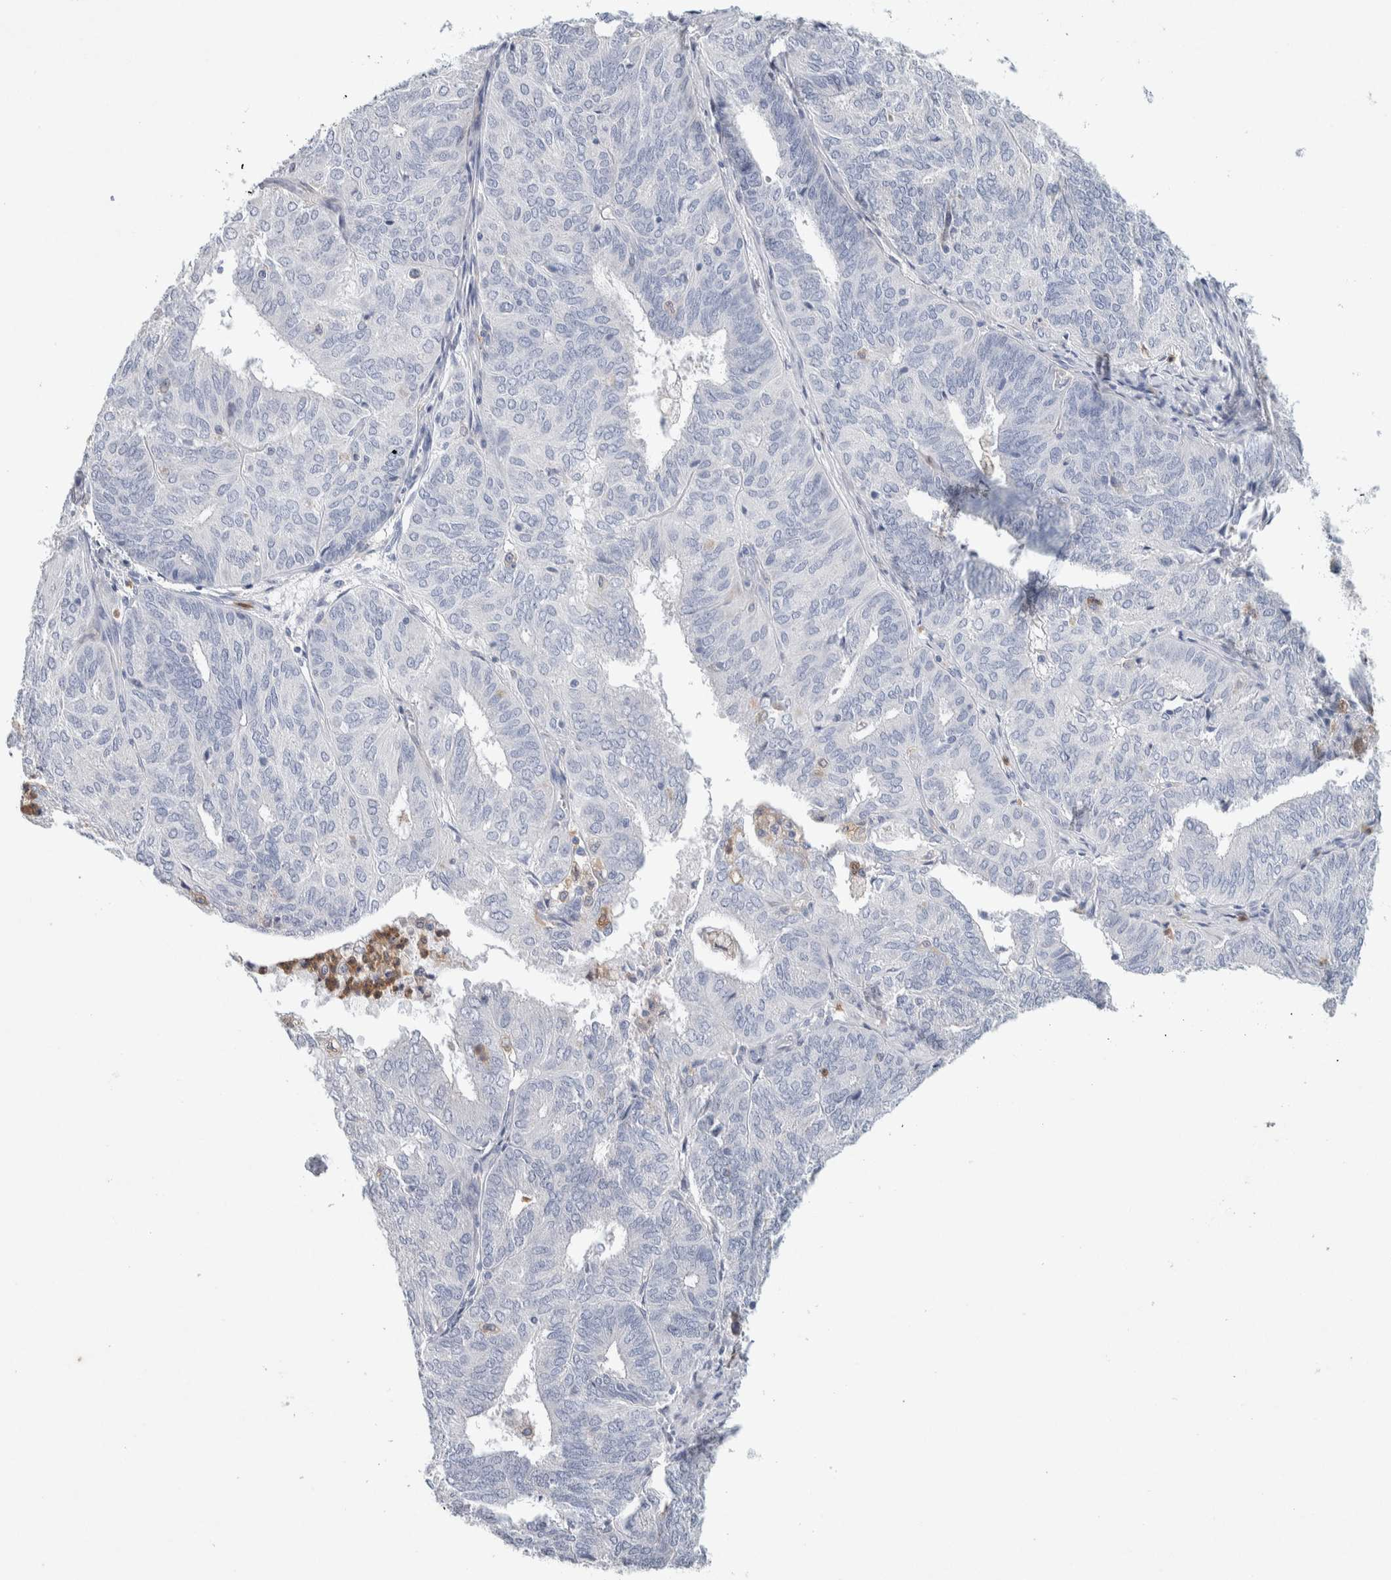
{"staining": {"intensity": "negative", "quantity": "none", "location": "none"}, "tissue": "endometrial cancer", "cell_type": "Tumor cells", "image_type": "cancer", "snomed": [{"axis": "morphology", "description": "Adenocarcinoma, NOS"}, {"axis": "topography", "description": "Uterus"}], "caption": "This is an IHC histopathology image of endometrial cancer (adenocarcinoma). There is no positivity in tumor cells.", "gene": "NCF2", "patient": {"sex": "female", "age": 60}}